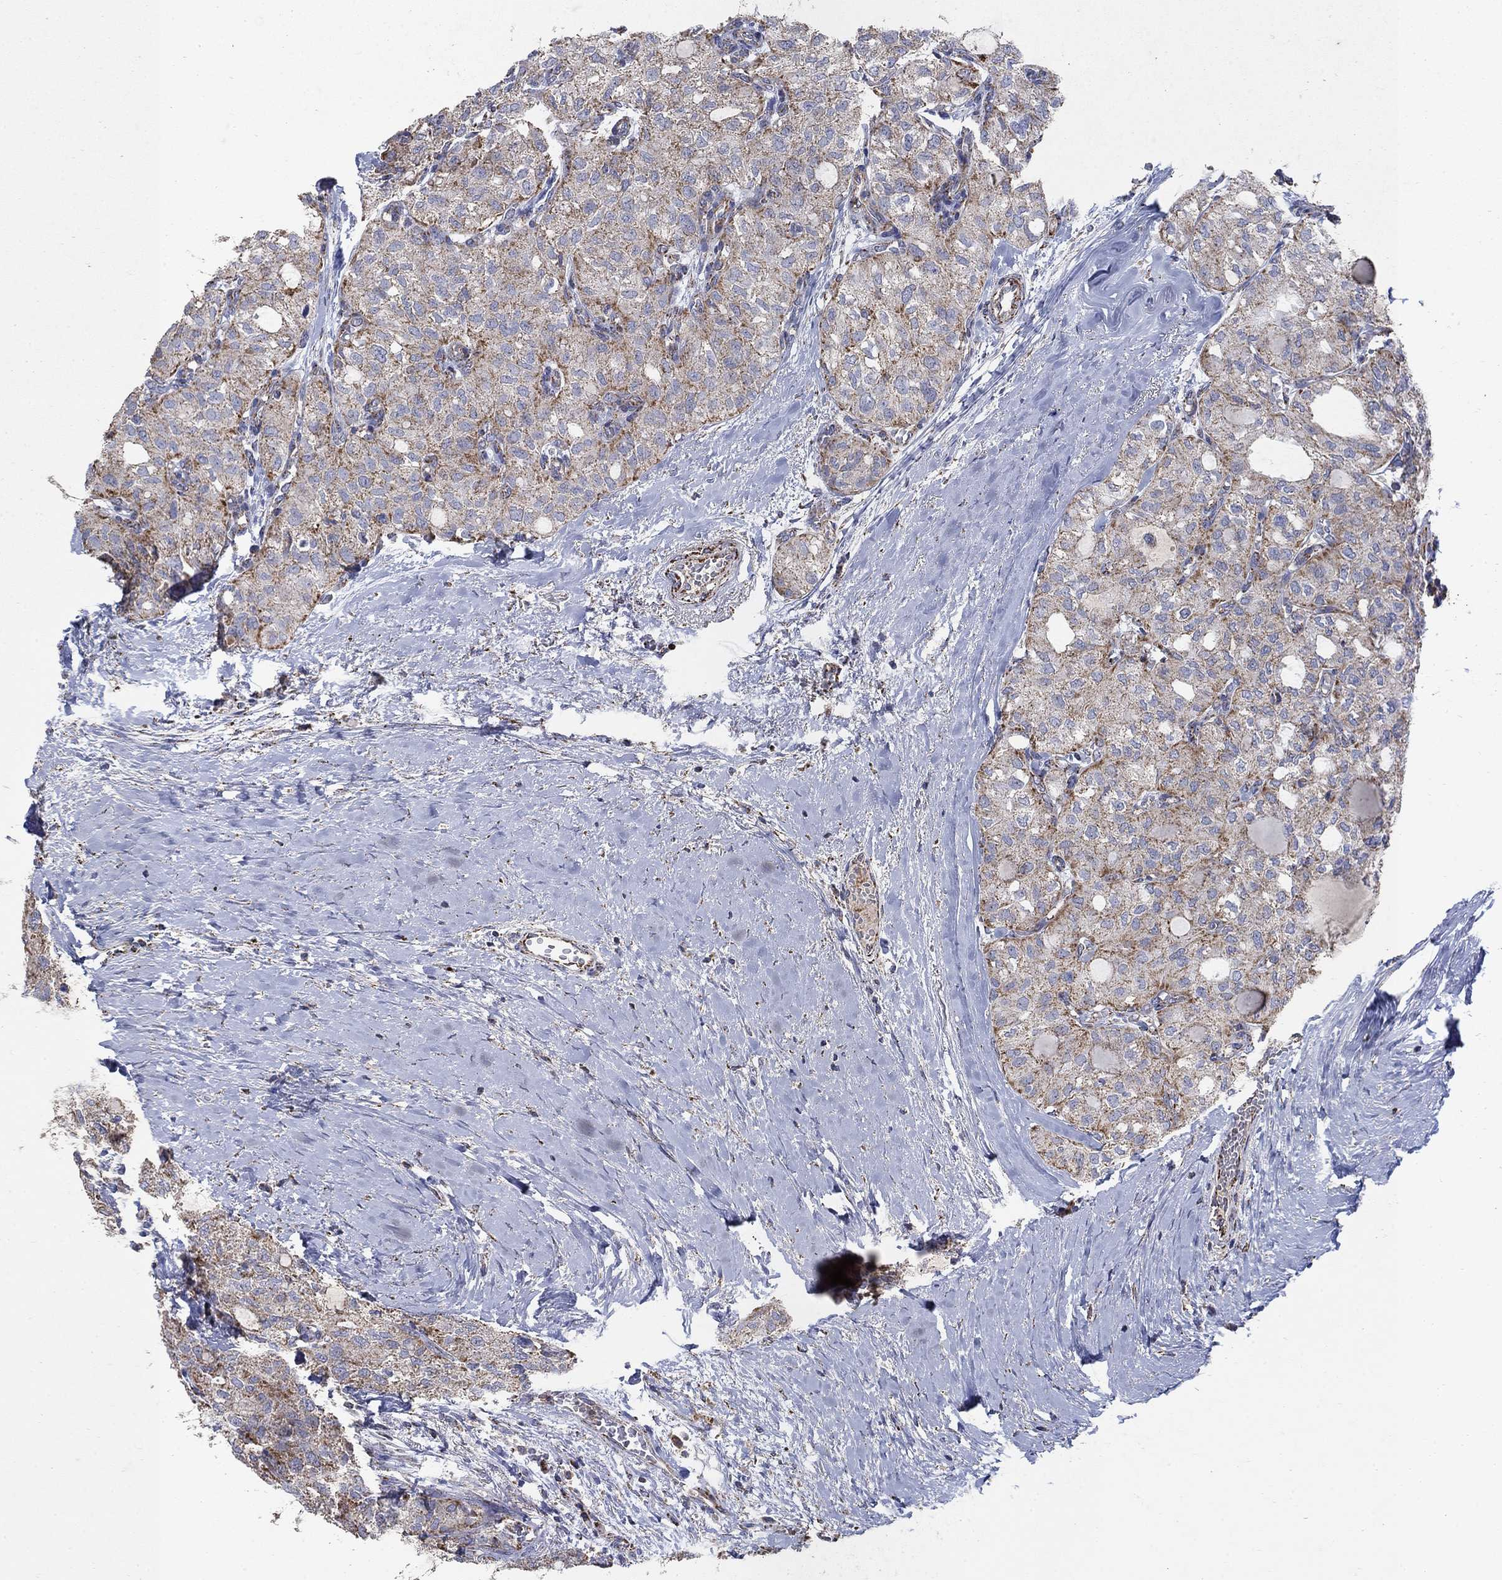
{"staining": {"intensity": "weak", "quantity": ">75%", "location": "cytoplasmic/membranous"}, "tissue": "thyroid cancer", "cell_type": "Tumor cells", "image_type": "cancer", "snomed": [{"axis": "morphology", "description": "Follicular adenoma carcinoma, NOS"}, {"axis": "topography", "description": "Thyroid gland"}], "caption": "Approximately >75% of tumor cells in human follicular adenoma carcinoma (thyroid) reveal weak cytoplasmic/membranous protein expression as visualized by brown immunohistochemical staining.", "gene": "PNPLA2", "patient": {"sex": "male", "age": 75}}